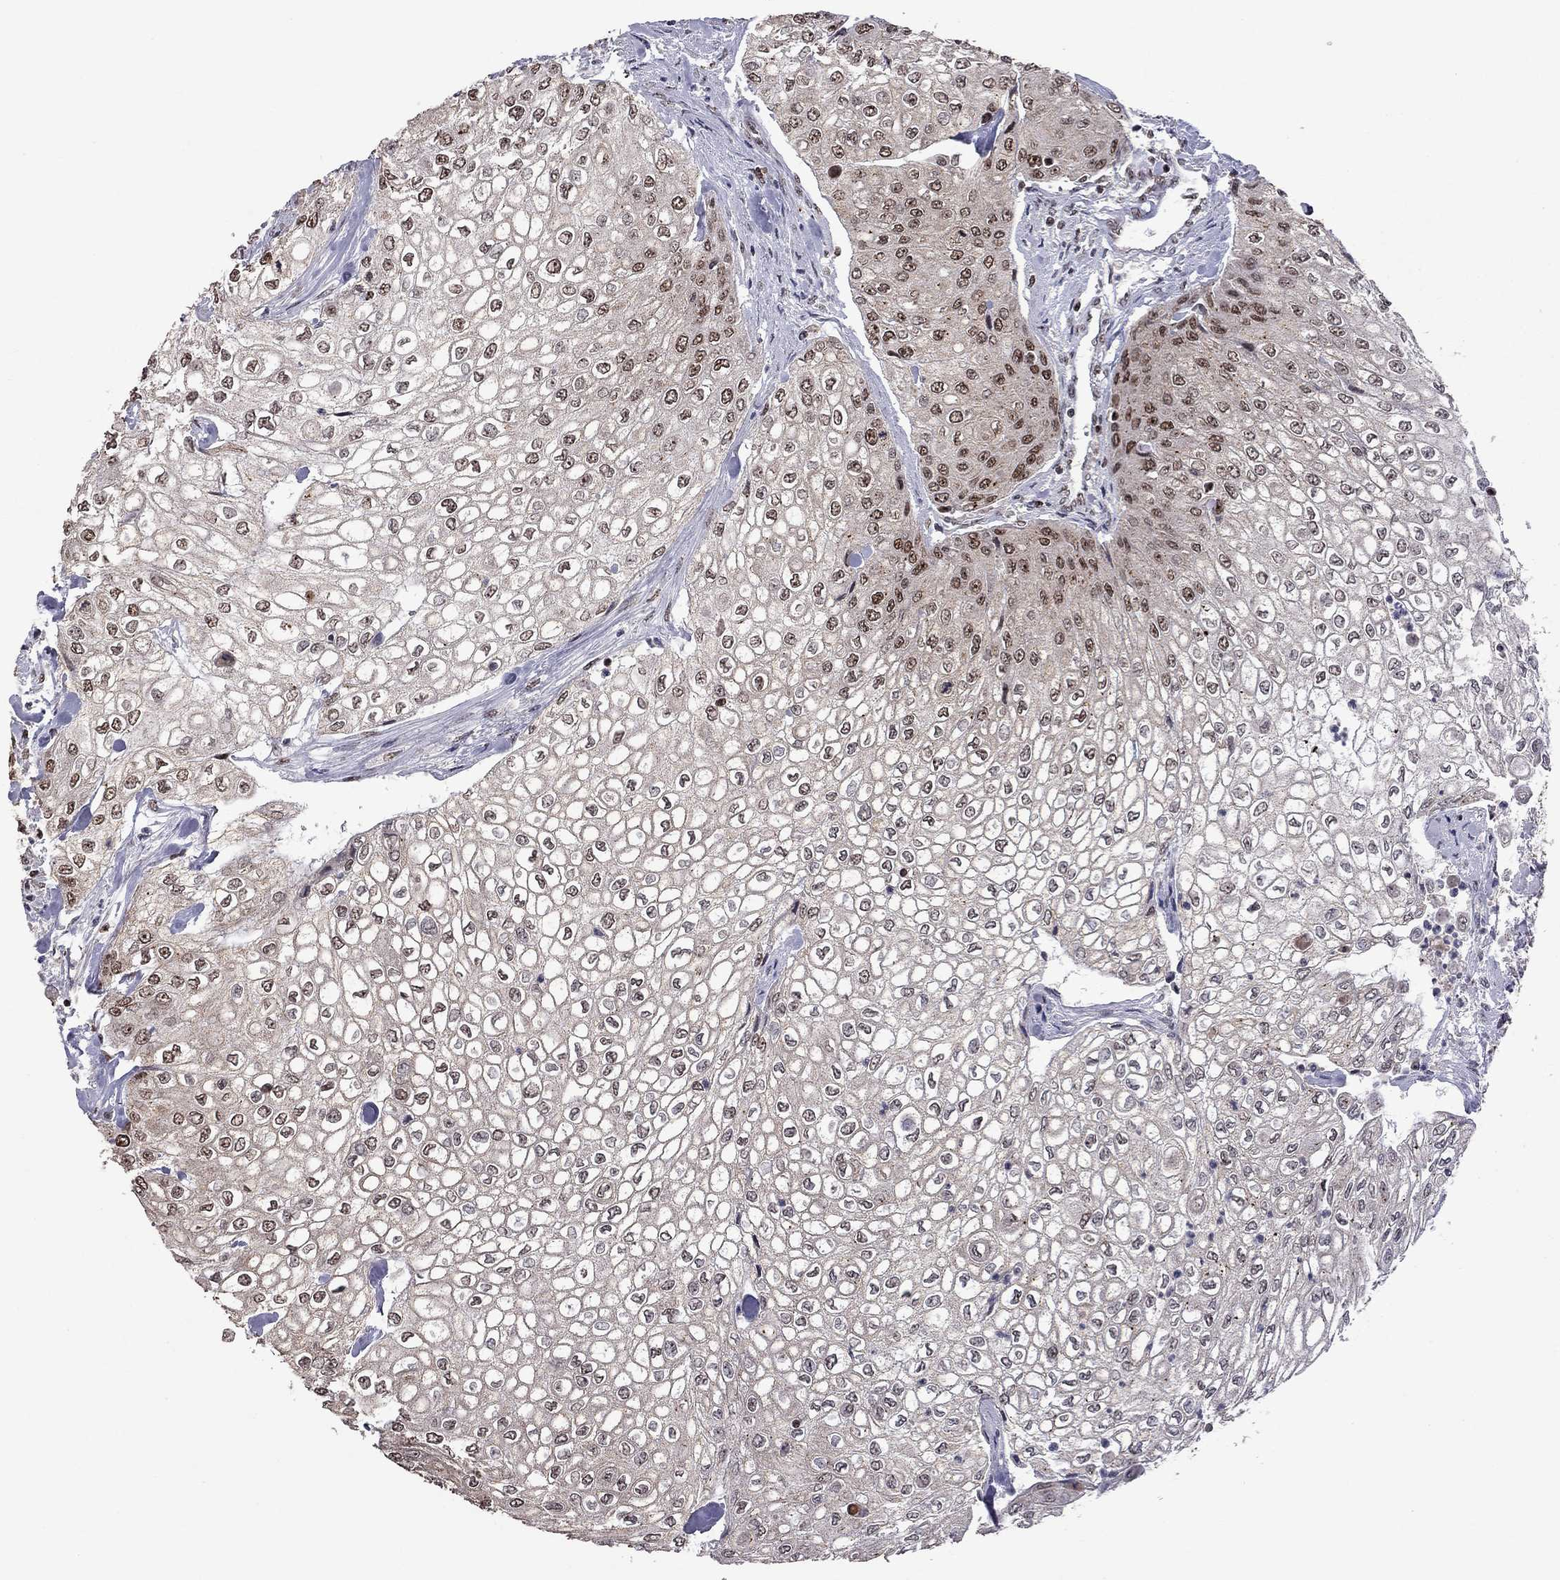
{"staining": {"intensity": "moderate", "quantity": "25%-75%", "location": "nuclear"}, "tissue": "urothelial cancer", "cell_type": "Tumor cells", "image_type": "cancer", "snomed": [{"axis": "morphology", "description": "Urothelial carcinoma, High grade"}, {"axis": "topography", "description": "Urinary bladder"}], "caption": "DAB immunohistochemical staining of human urothelial cancer displays moderate nuclear protein staining in about 25%-75% of tumor cells.", "gene": "SPOUT1", "patient": {"sex": "male", "age": 62}}